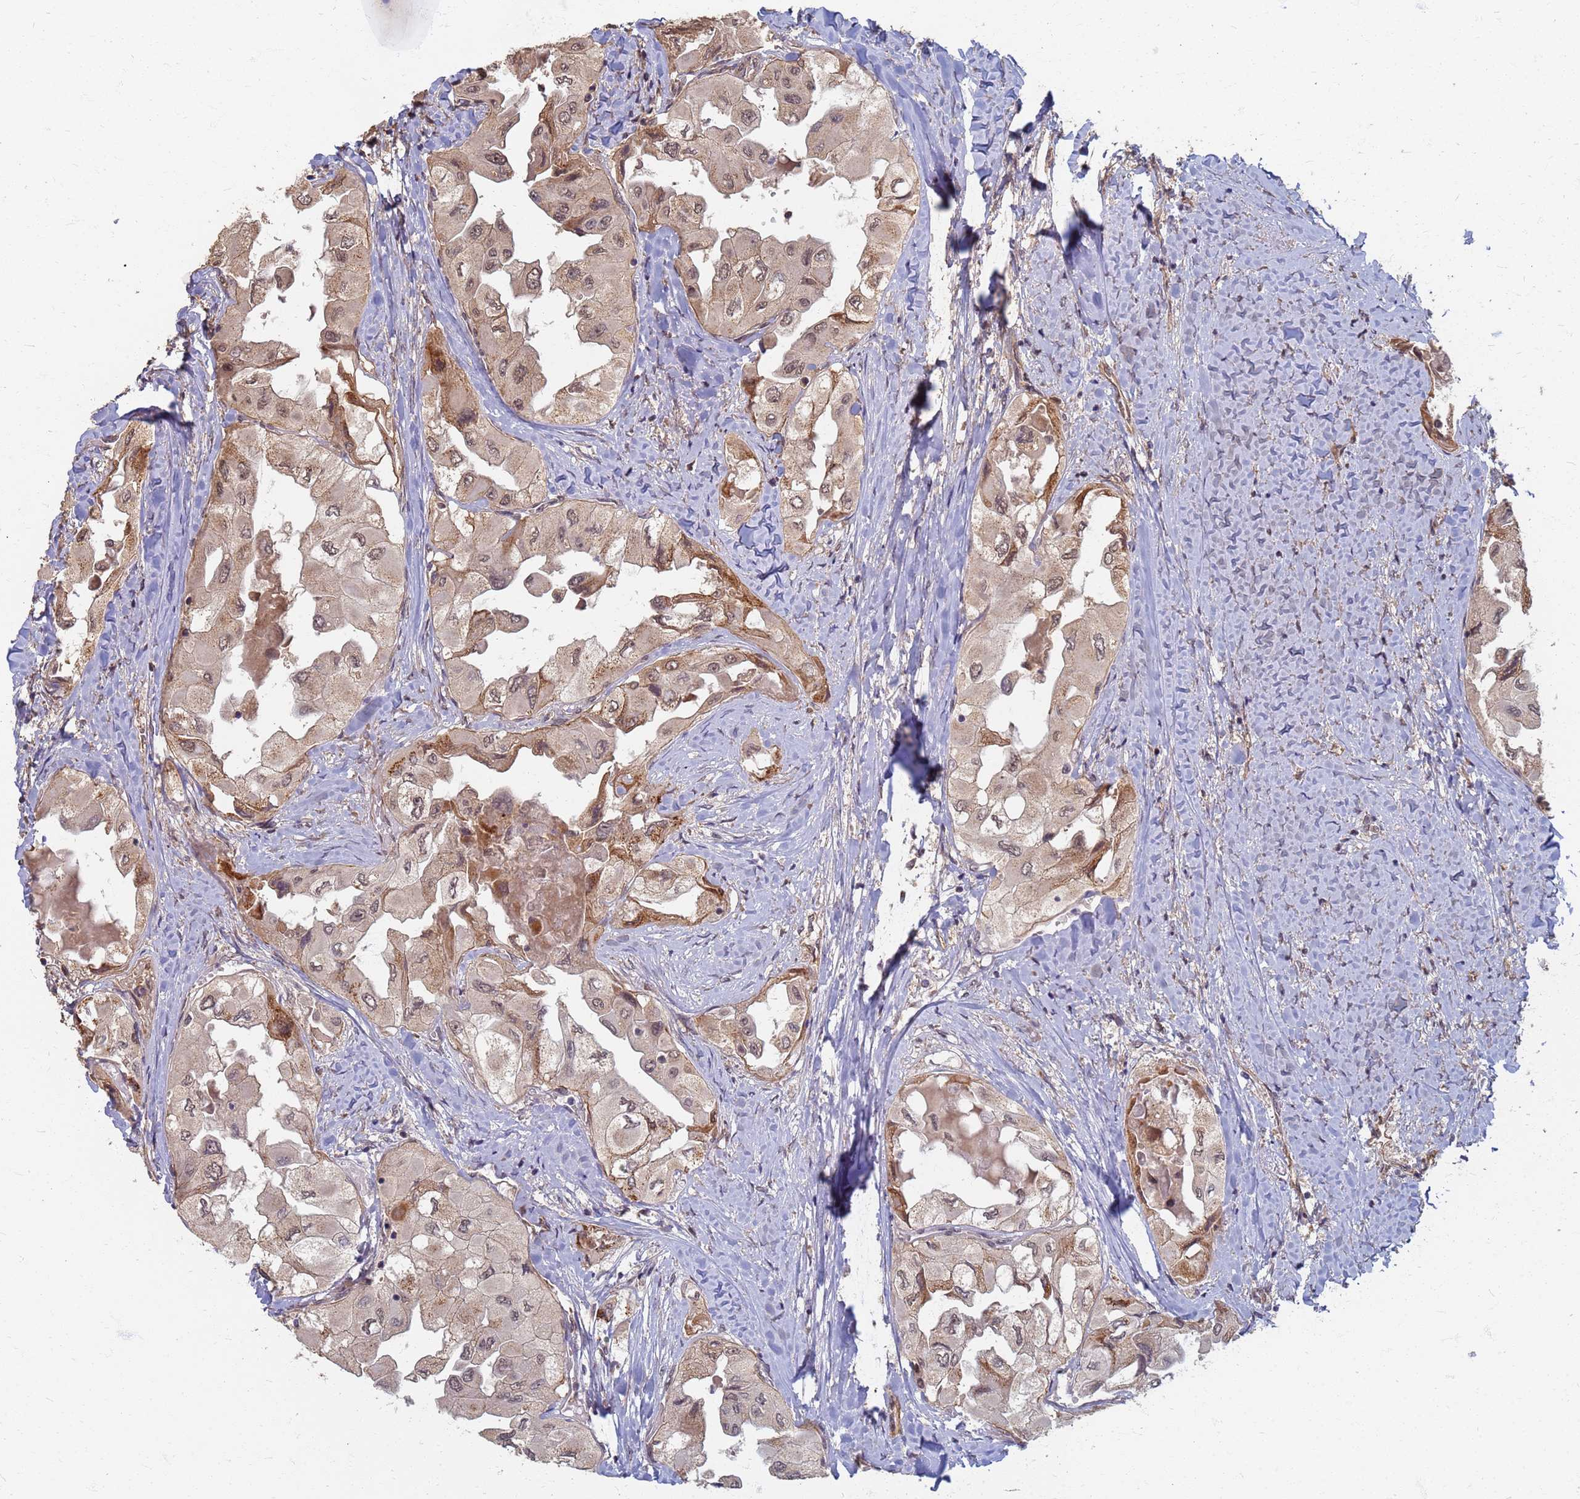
{"staining": {"intensity": "moderate", "quantity": ">75%", "location": "cytoplasmic/membranous,nuclear"}, "tissue": "thyroid cancer", "cell_type": "Tumor cells", "image_type": "cancer", "snomed": [{"axis": "morphology", "description": "Normal tissue, NOS"}, {"axis": "morphology", "description": "Papillary adenocarcinoma, NOS"}, {"axis": "topography", "description": "Thyroid gland"}], "caption": "A medium amount of moderate cytoplasmic/membranous and nuclear positivity is seen in about >75% of tumor cells in thyroid cancer (papillary adenocarcinoma) tissue.", "gene": "ITGB4", "patient": {"sex": "female", "age": 59}}